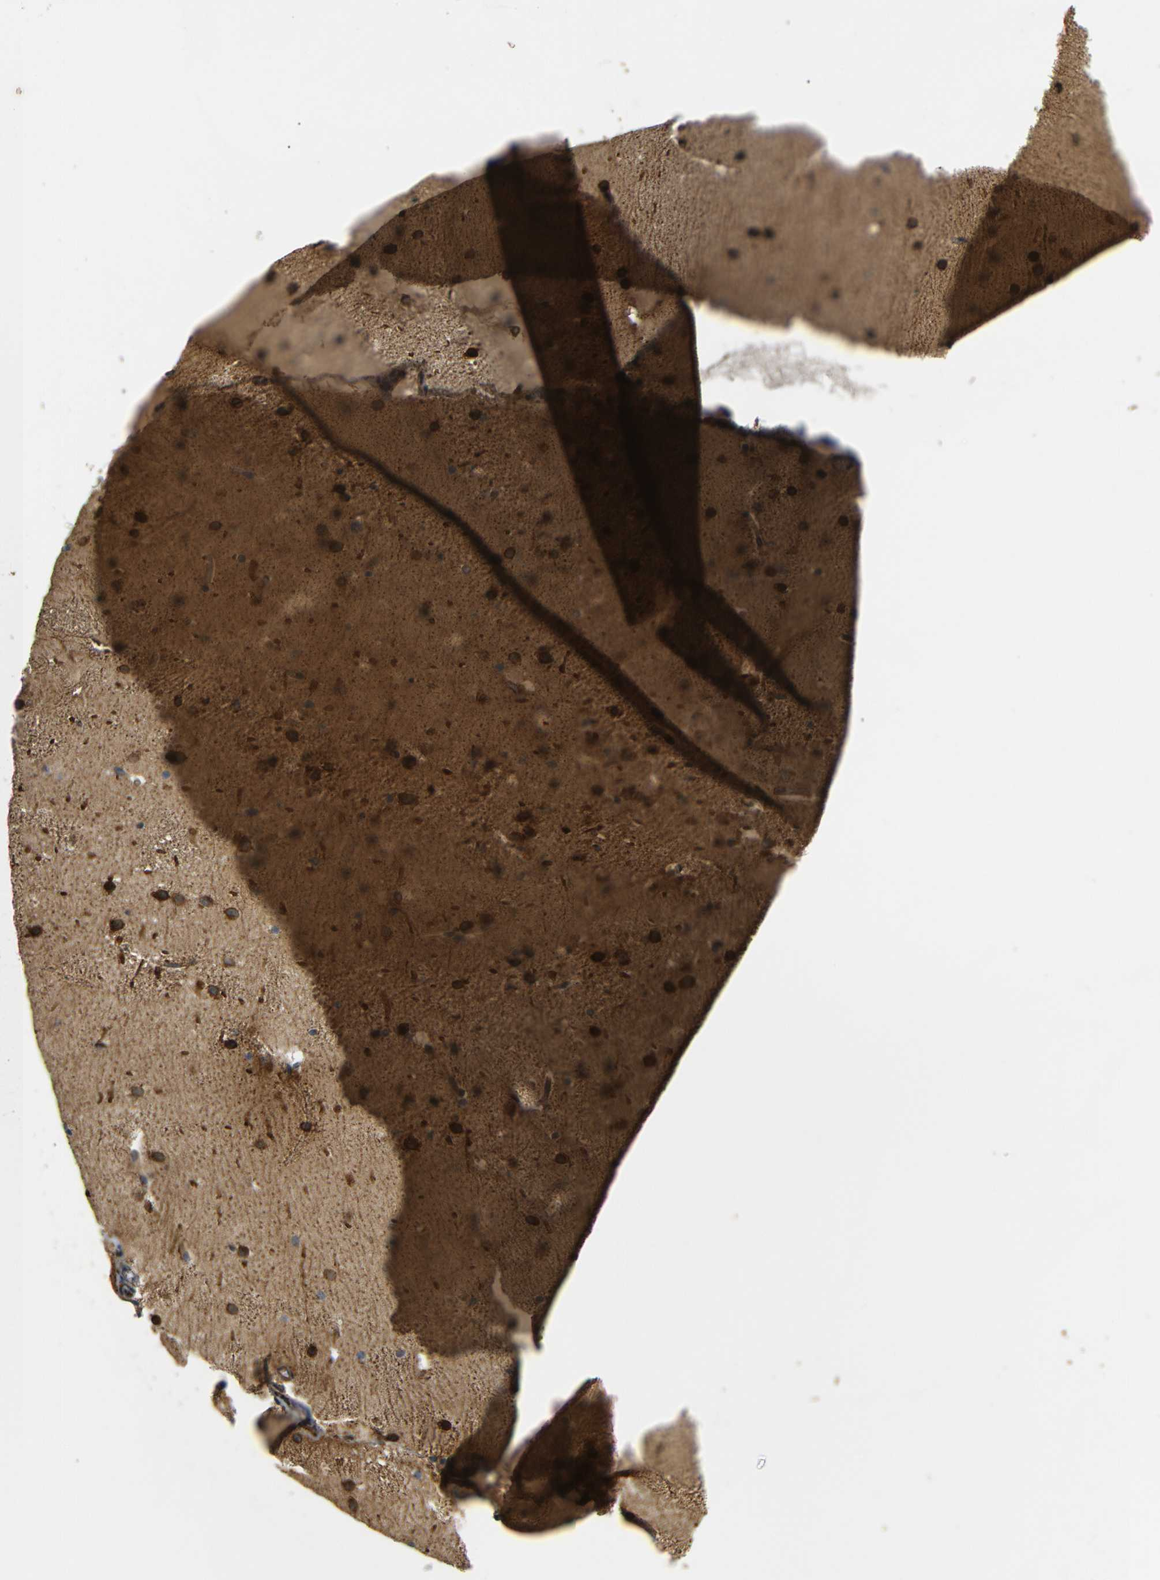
{"staining": {"intensity": "moderate", "quantity": ">75%", "location": "cytoplasmic/membranous"}, "tissue": "cerebellum", "cell_type": "Cells in granular layer", "image_type": "normal", "snomed": [{"axis": "morphology", "description": "Normal tissue, NOS"}, {"axis": "topography", "description": "Cerebellum"}], "caption": "Protein staining of benign cerebellum displays moderate cytoplasmic/membranous positivity in approximately >75% of cells in granular layer.", "gene": "ATP7A", "patient": {"sex": "male", "age": 45}}